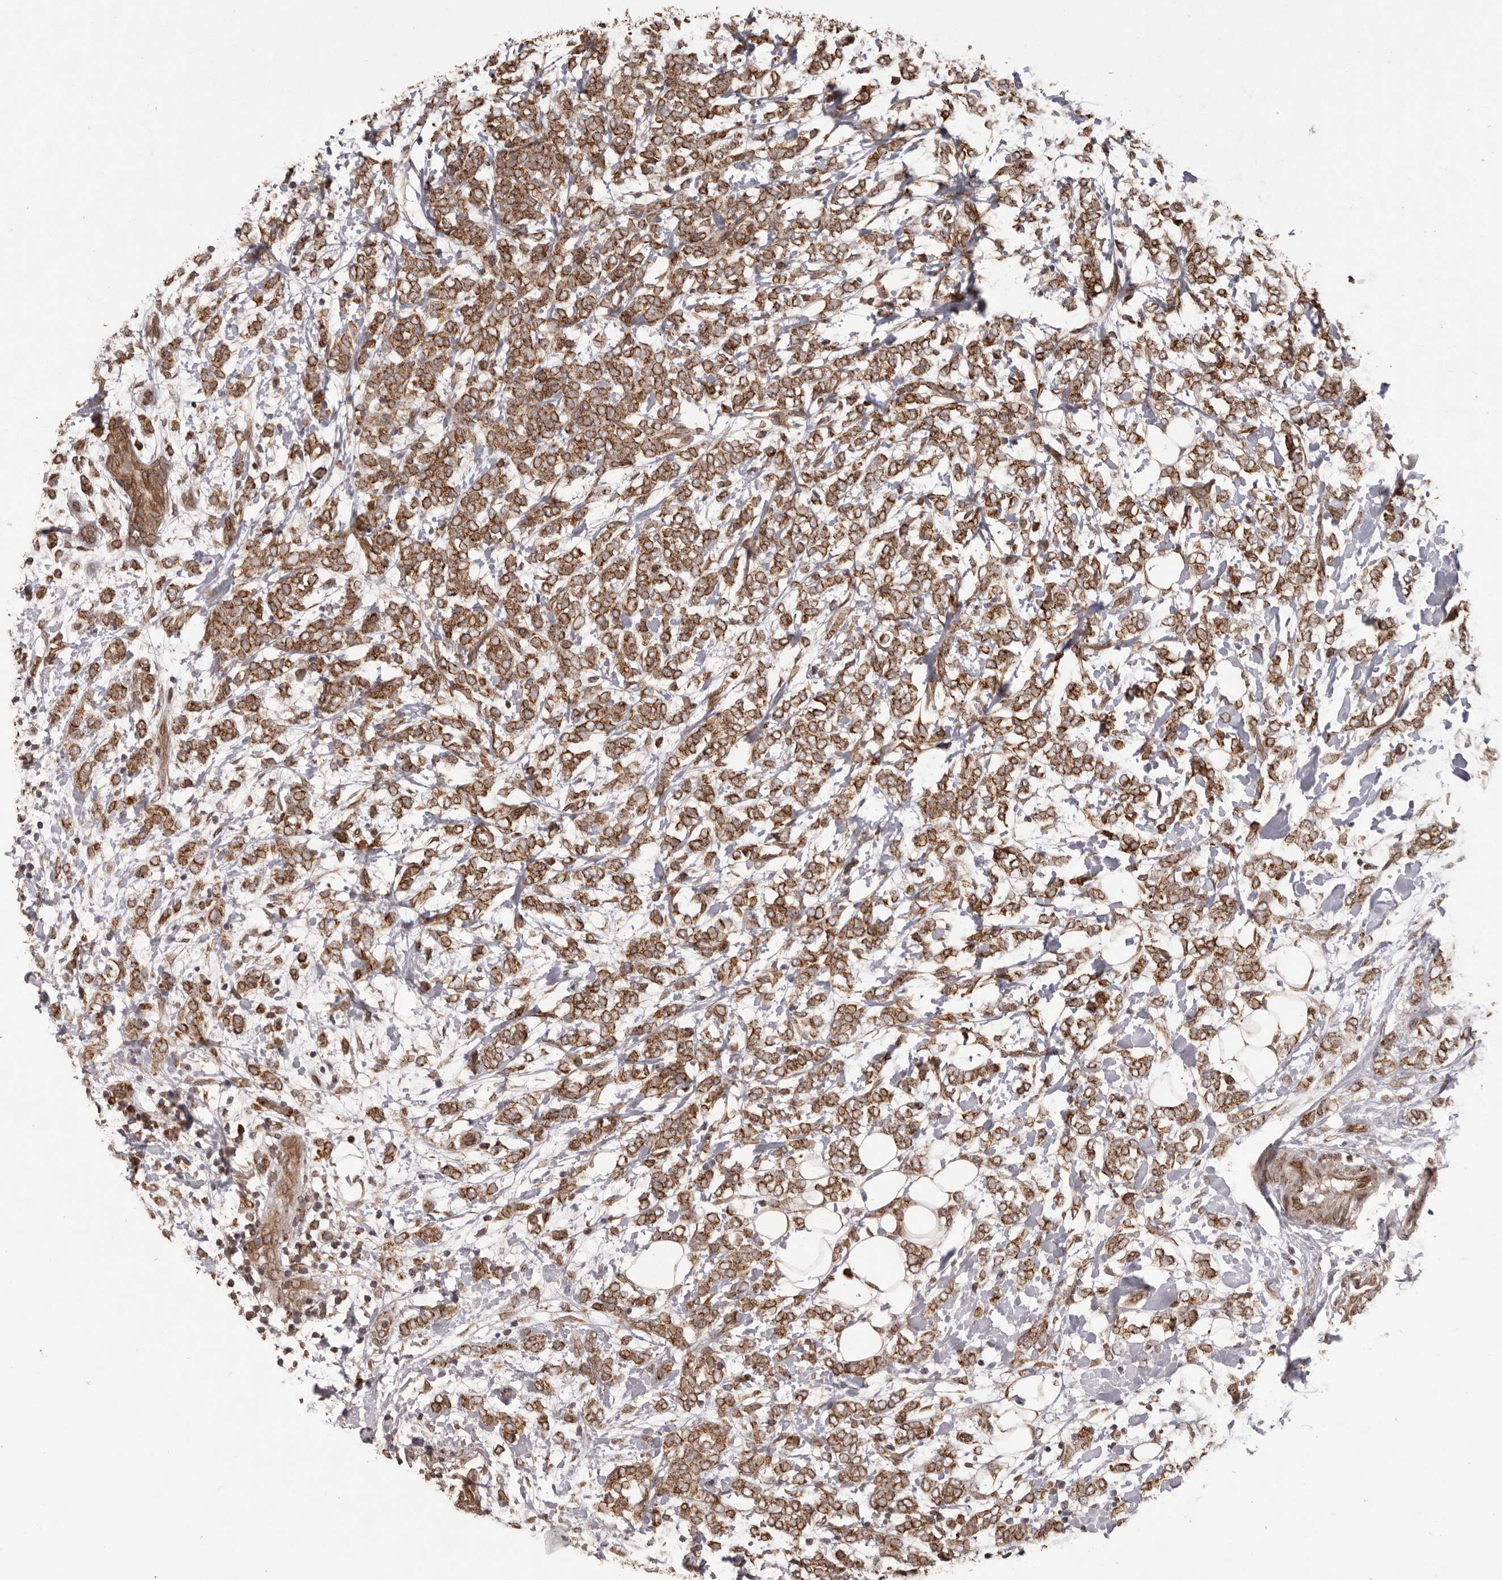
{"staining": {"intensity": "strong", "quantity": ">75%", "location": "cytoplasmic/membranous"}, "tissue": "breast cancer", "cell_type": "Tumor cells", "image_type": "cancer", "snomed": [{"axis": "morphology", "description": "Normal tissue, NOS"}, {"axis": "morphology", "description": "Lobular carcinoma"}, {"axis": "topography", "description": "Breast"}], "caption": "This is an image of immunohistochemistry staining of lobular carcinoma (breast), which shows strong expression in the cytoplasmic/membranous of tumor cells.", "gene": "CHRM2", "patient": {"sex": "female", "age": 47}}